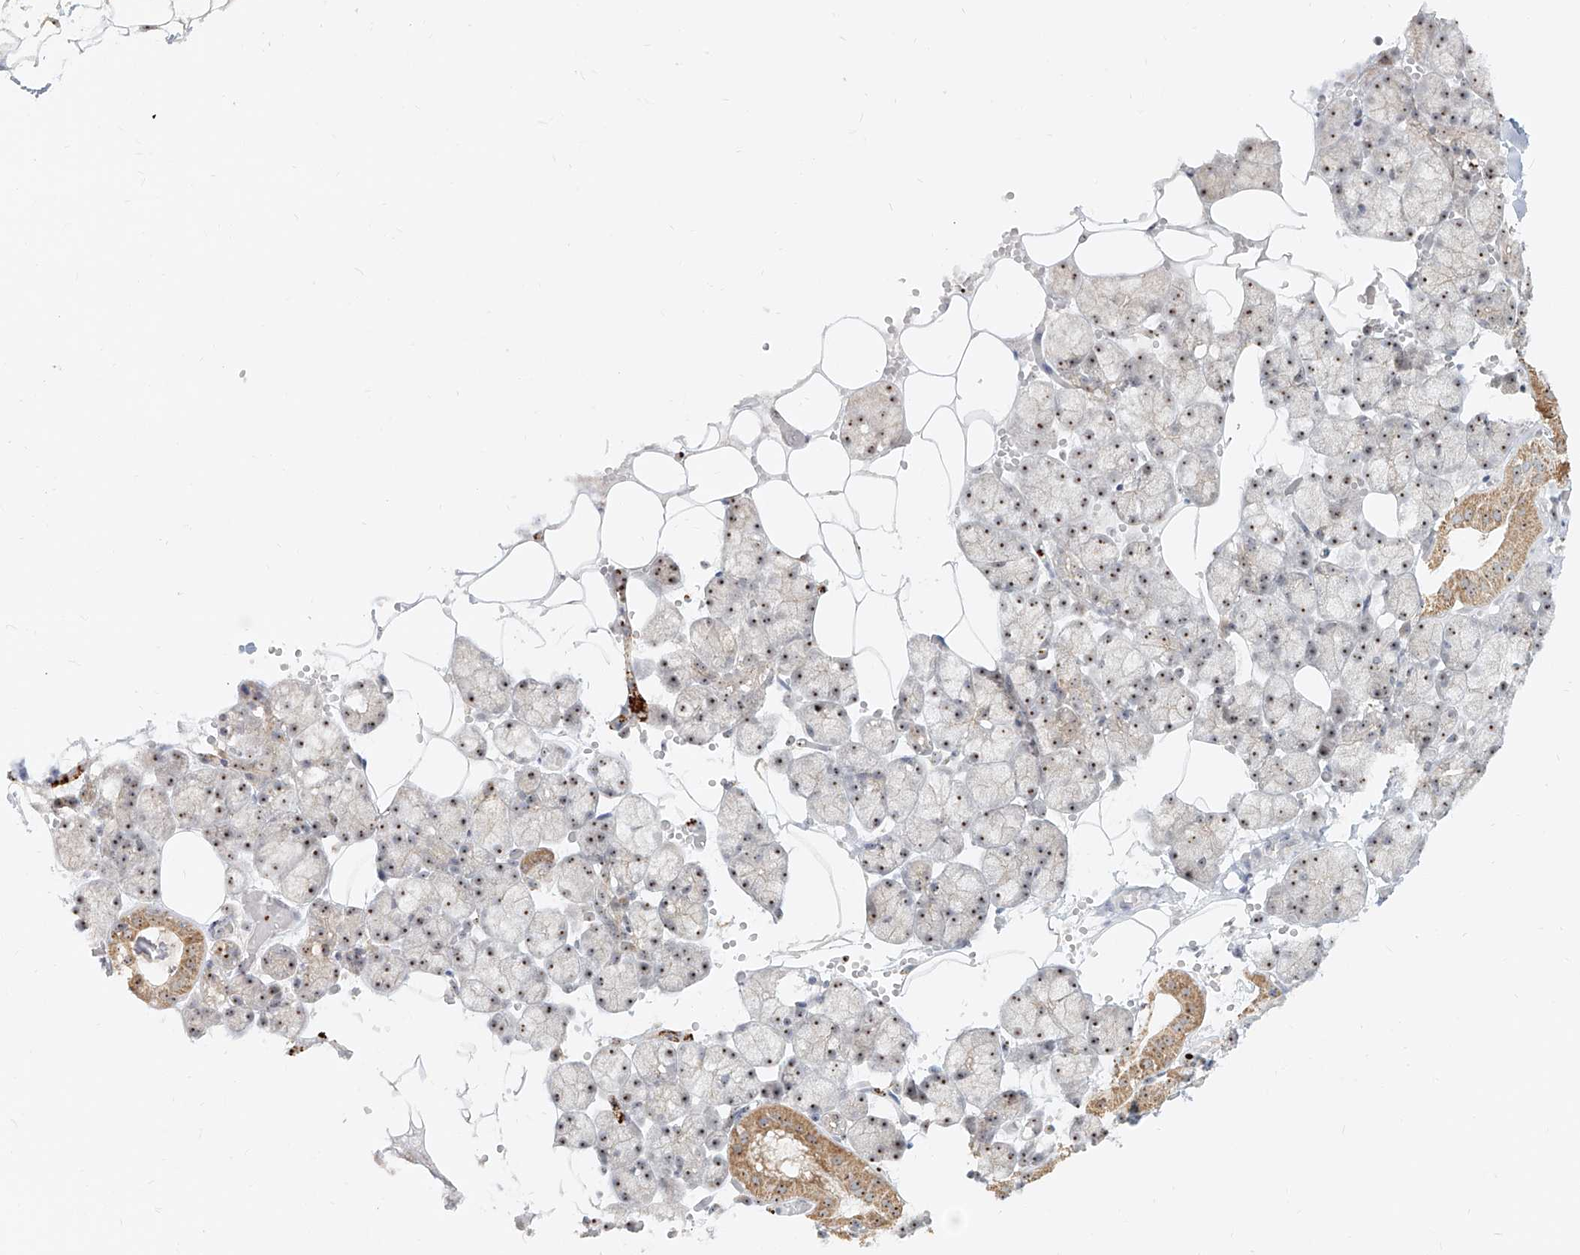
{"staining": {"intensity": "moderate", "quantity": ">75%", "location": "cytoplasmic/membranous,nuclear"}, "tissue": "salivary gland", "cell_type": "Glandular cells", "image_type": "normal", "snomed": [{"axis": "morphology", "description": "Normal tissue, NOS"}, {"axis": "topography", "description": "Salivary gland"}], "caption": "Unremarkable salivary gland shows moderate cytoplasmic/membranous,nuclear positivity in approximately >75% of glandular cells.", "gene": "BYSL", "patient": {"sex": "male", "age": 62}}